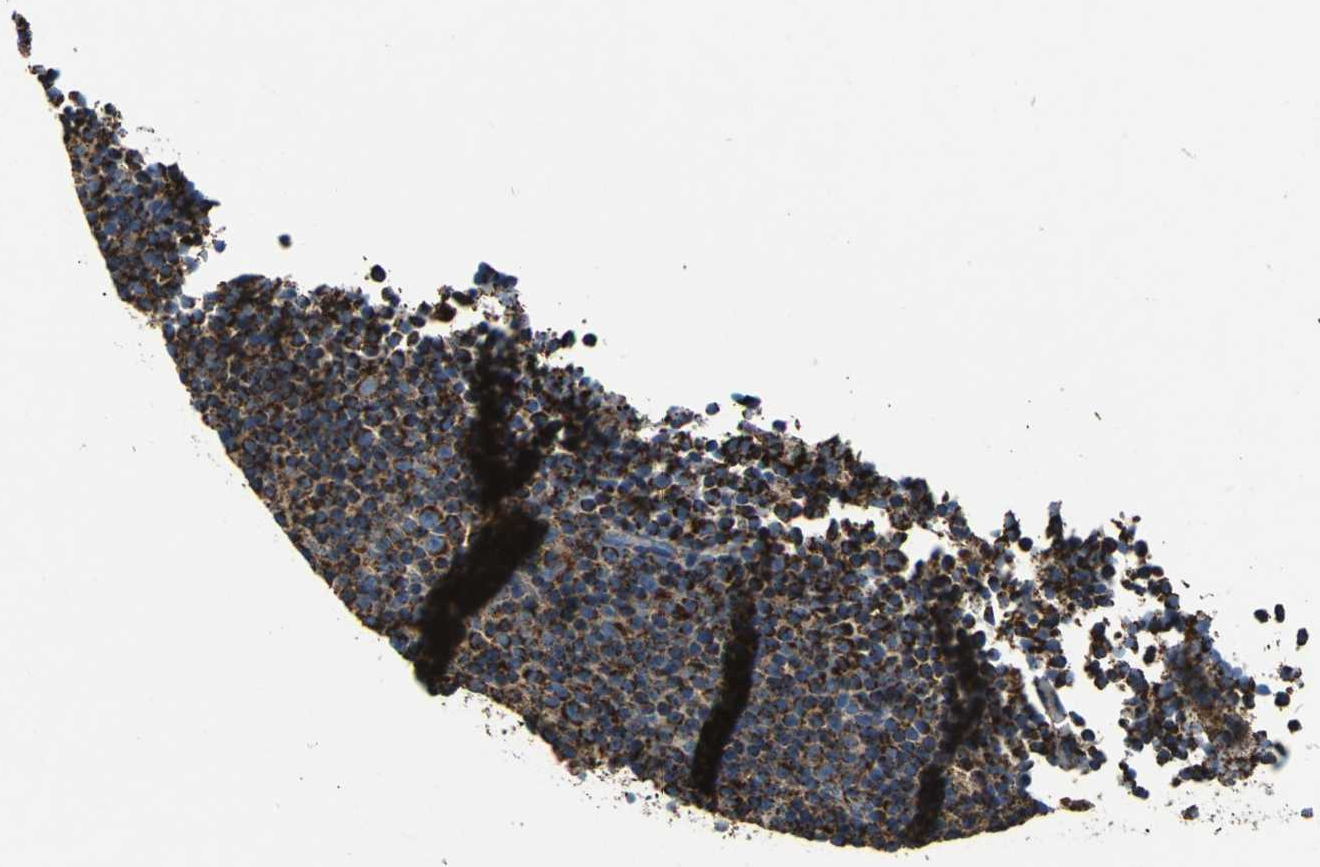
{"staining": {"intensity": "strong", "quantity": ">75%", "location": "cytoplasmic/membranous"}, "tissue": "lymphoma", "cell_type": "Tumor cells", "image_type": "cancer", "snomed": [{"axis": "morphology", "description": "Malignant lymphoma, non-Hodgkin's type, Low grade"}, {"axis": "topography", "description": "Lymph node"}], "caption": "Brown immunohistochemical staining in lymphoma demonstrates strong cytoplasmic/membranous staining in about >75% of tumor cells.", "gene": "ECH1", "patient": {"sex": "female", "age": 67}}